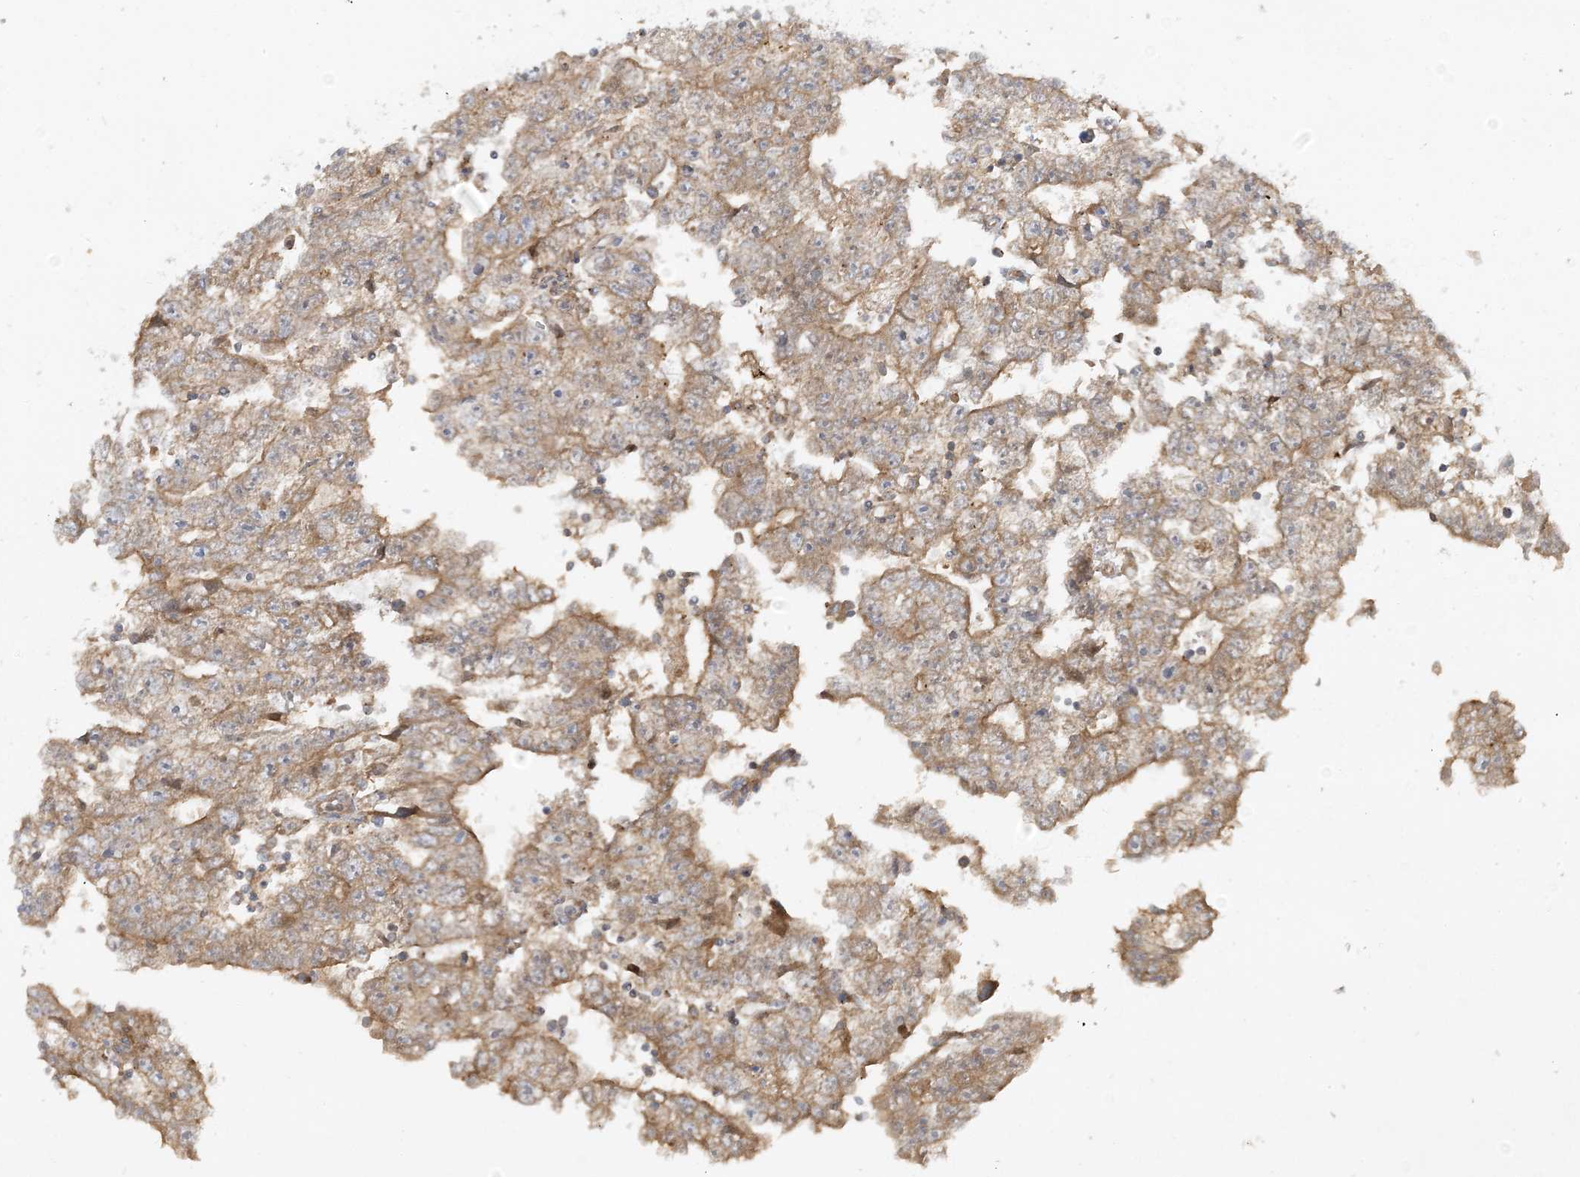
{"staining": {"intensity": "moderate", "quantity": ">75%", "location": "cytoplasmic/membranous"}, "tissue": "testis cancer", "cell_type": "Tumor cells", "image_type": "cancer", "snomed": [{"axis": "morphology", "description": "Carcinoma, Embryonal, NOS"}, {"axis": "topography", "description": "Testis"}], "caption": "A brown stain highlights moderate cytoplasmic/membranous expression of a protein in human testis cancer (embryonal carcinoma) tumor cells. Immunohistochemistry (ihc) stains the protein in brown and the nuclei are stained blue.", "gene": "RPP40", "patient": {"sex": "male", "age": 25}}